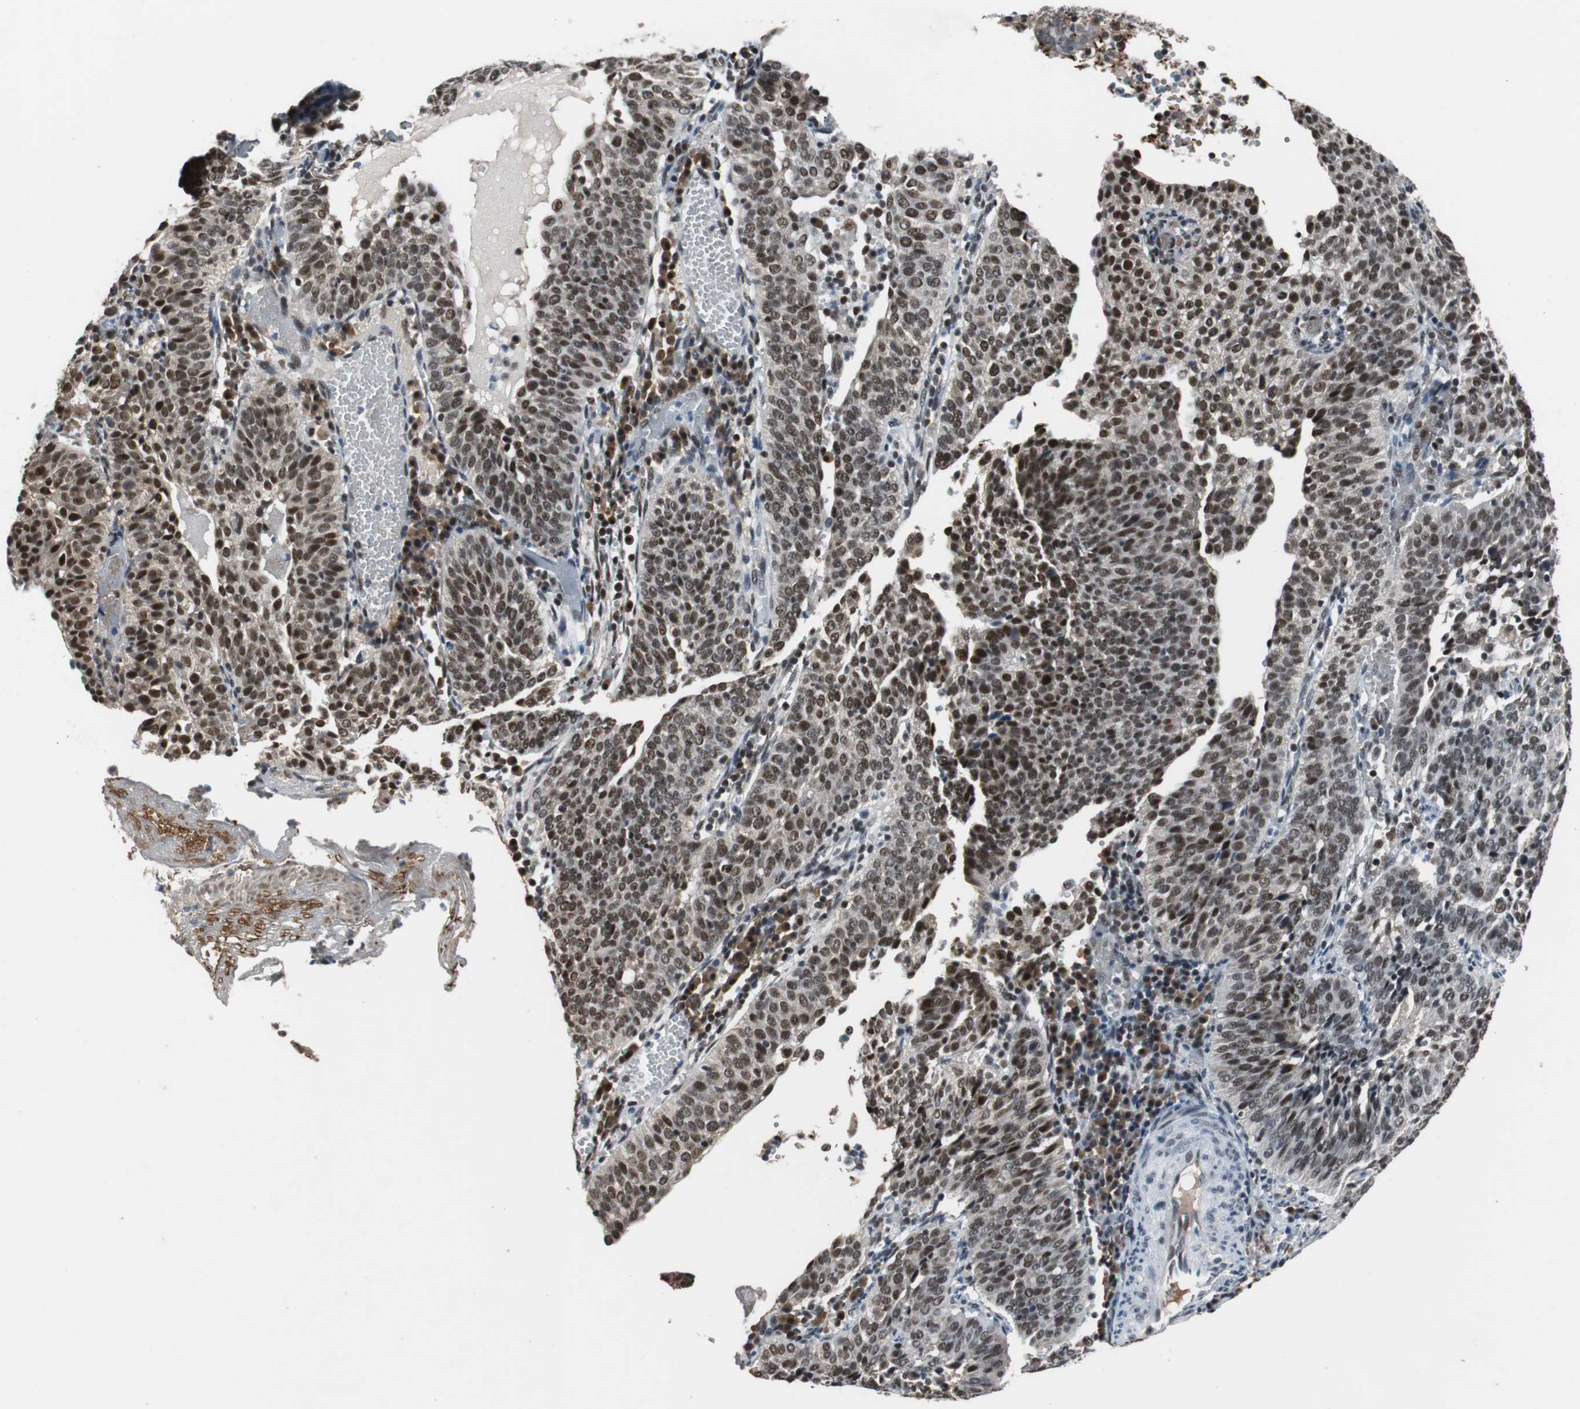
{"staining": {"intensity": "strong", "quantity": ">75%", "location": "nuclear"}, "tissue": "cervical cancer", "cell_type": "Tumor cells", "image_type": "cancer", "snomed": [{"axis": "morphology", "description": "Squamous cell carcinoma, NOS"}, {"axis": "topography", "description": "Cervix"}], "caption": "An image of squamous cell carcinoma (cervical) stained for a protein displays strong nuclear brown staining in tumor cells. (DAB IHC, brown staining for protein, blue staining for nuclei).", "gene": "USP28", "patient": {"sex": "female", "age": 39}}